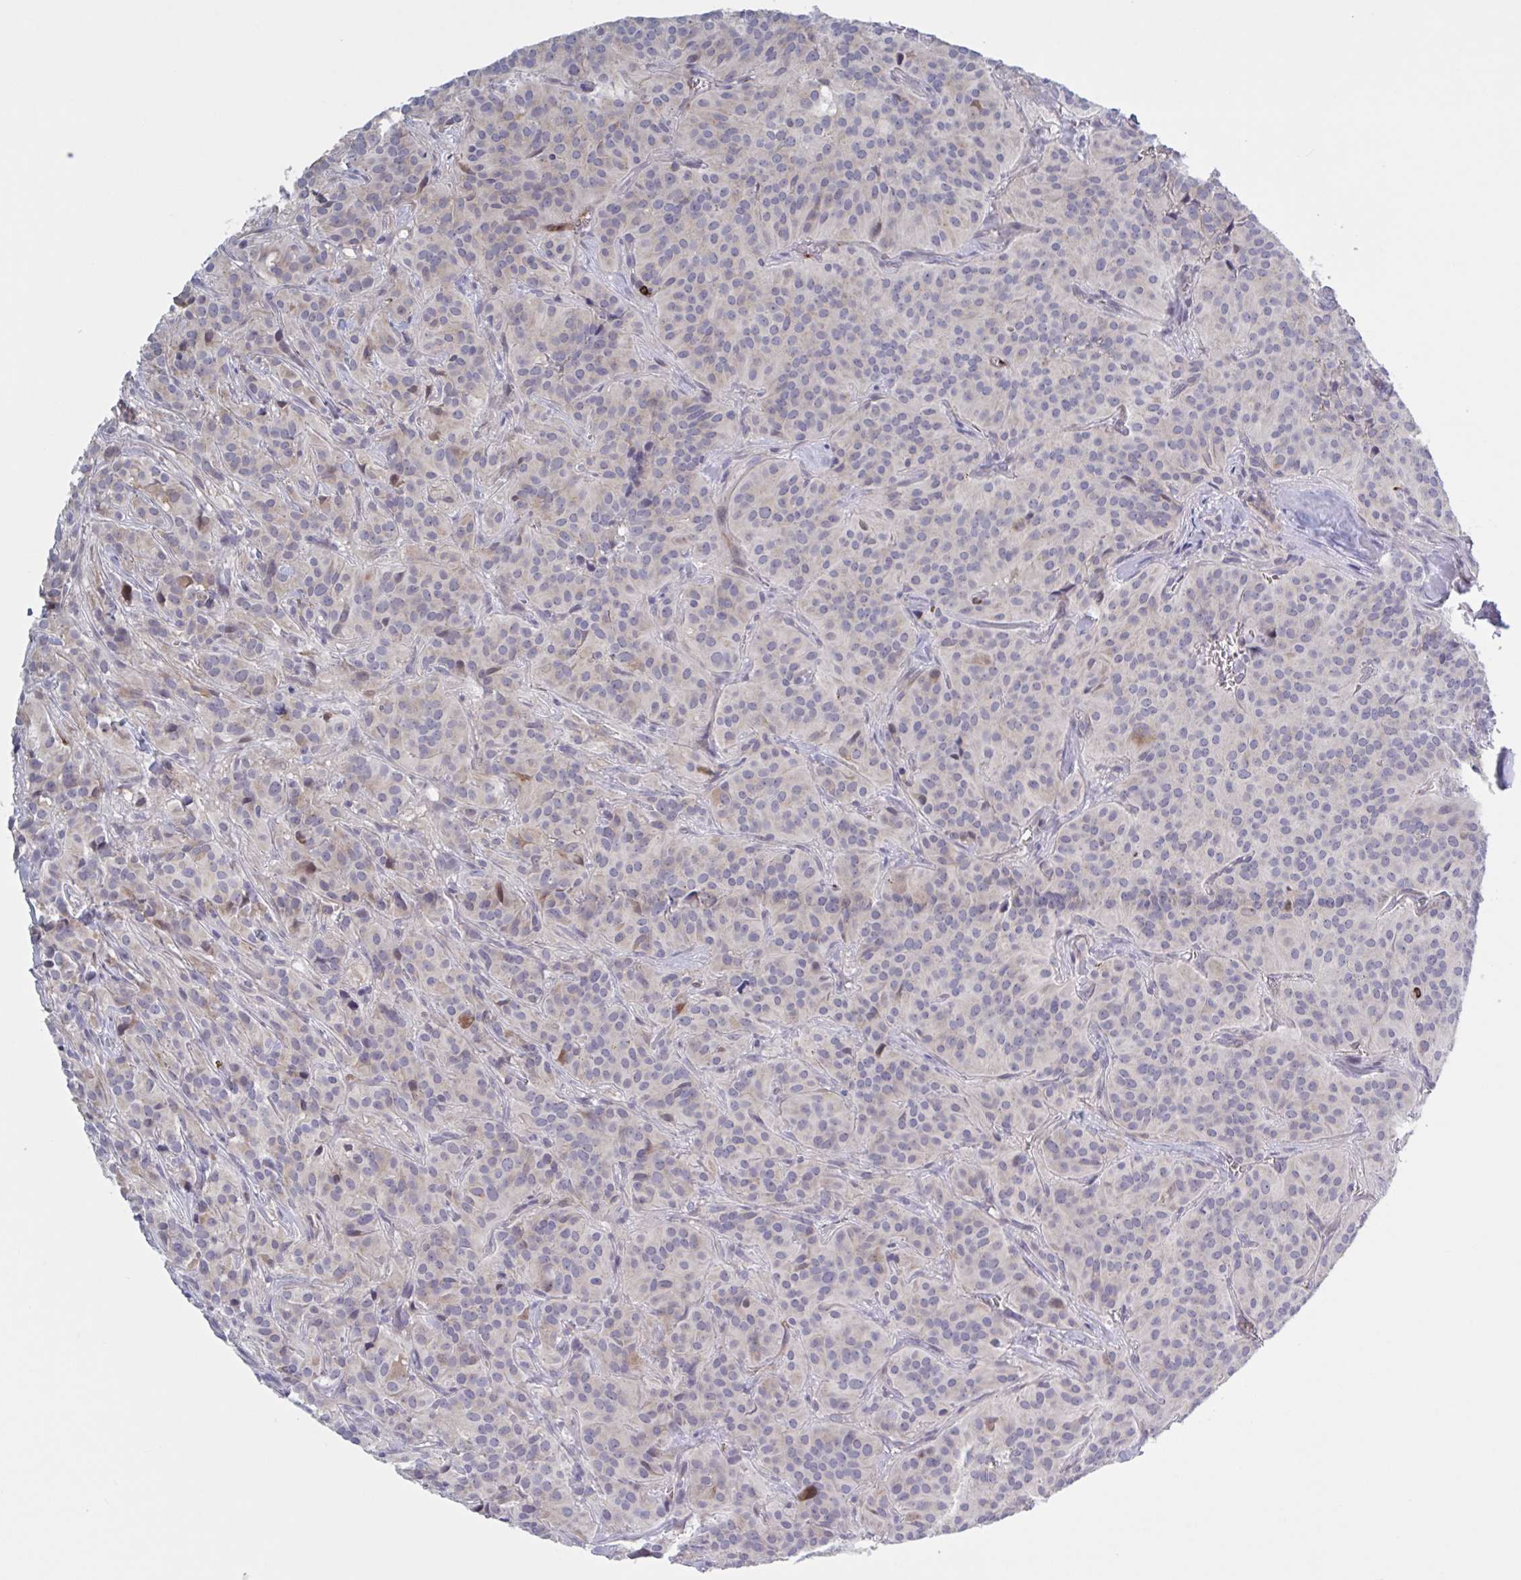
{"staining": {"intensity": "negative", "quantity": "none", "location": "none"}, "tissue": "glioma", "cell_type": "Tumor cells", "image_type": "cancer", "snomed": [{"axis": "morphology", "description": "Glioma, malignant, Low grade"}, {"axis": "topography", "description": "Brain"}], "caption": "There is no significant staining in tumor cells of glioma.", "gene": "HSD11B2", "patient": {"sex": "male", "age": 42}}